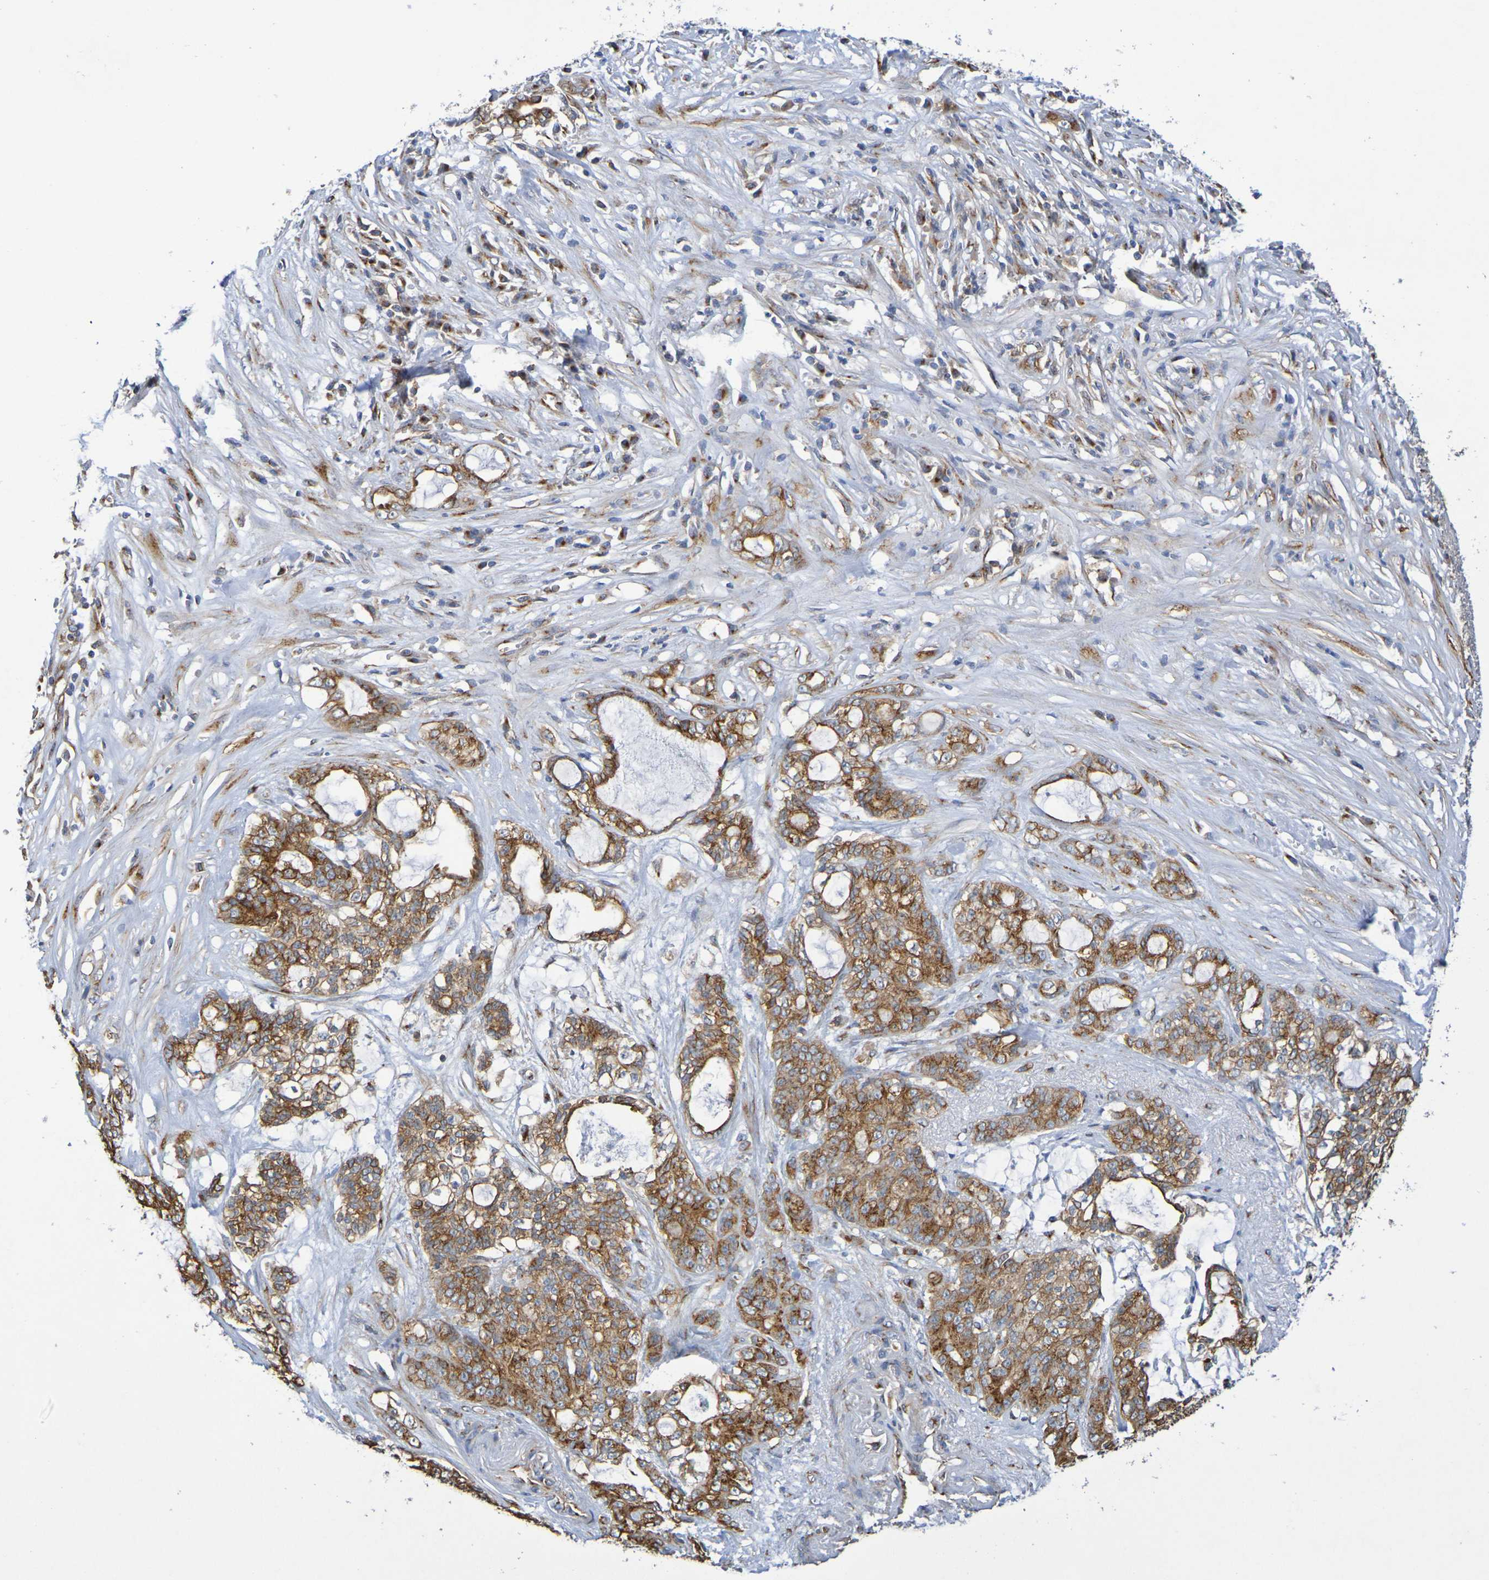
{"staining": {"intensity": "moderate", "quantity": ">75%", "location": "cytoplasmic/membranous"}, "tissue": "pancreatic cancer", "cell_type": "Tumor cells", "image_type": "cancer", "snomed": [{"axis": "morphology", "description": "Adenocarcinoma, NOS"}, {"axis": "topography", "description": "Pancreas"}], "caption": "Immunohistochemical staining of human pancreatic adenocarcinoma shows medium levels of moderate cytoplasmic/membranous staining in approximately >75% of tumor cells. (Brightfield microscopy of DAB IHC at high magnification).", "gene": "DCP2", "patient": {"sex": "female", "age": 73}}